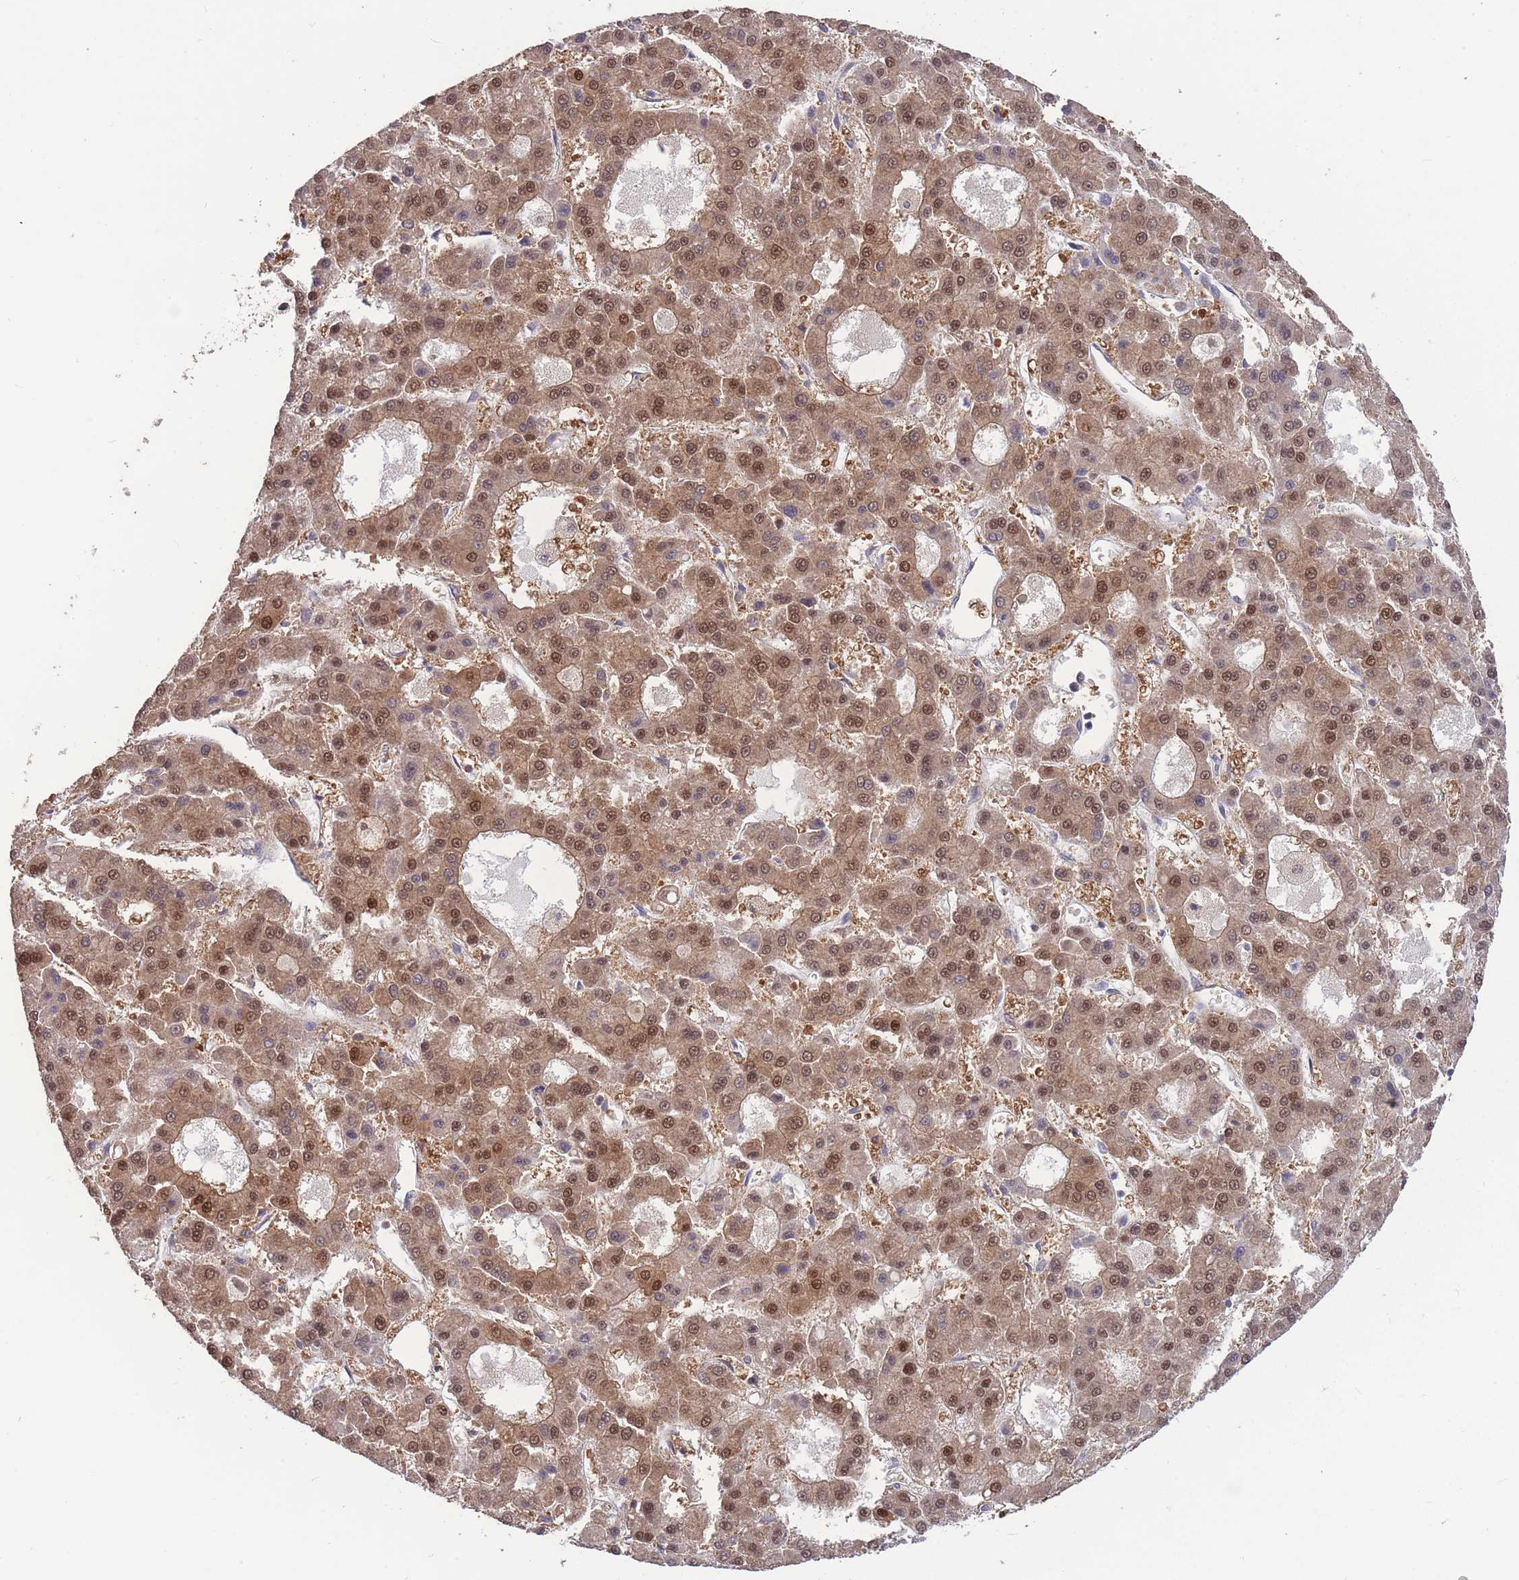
{"staining": {"intensity": "moderate", "quantity": ">75%", "location": "cytoplasmic/membranous,nuclear"}, "tissue": "liver cancer", "cell_type": "Tumor cells", "image_type": "cancer", "snomed": [{"axis": "morphology", "description": "Carcinoma, Hepatocellular, NOS"}, {"axis": "topography", "description": "Liver"}], "caption": "A photomicrograph of liver cancer stained for a protein demonstrates moderate cytoplasmic/membranous and nuclear brown staining in tumor cells. (brown staining indicates protein expression, while blue staining denotes nuclei).", "gene": "GMIP", "patient": {"sex": "male", "age": 70}}